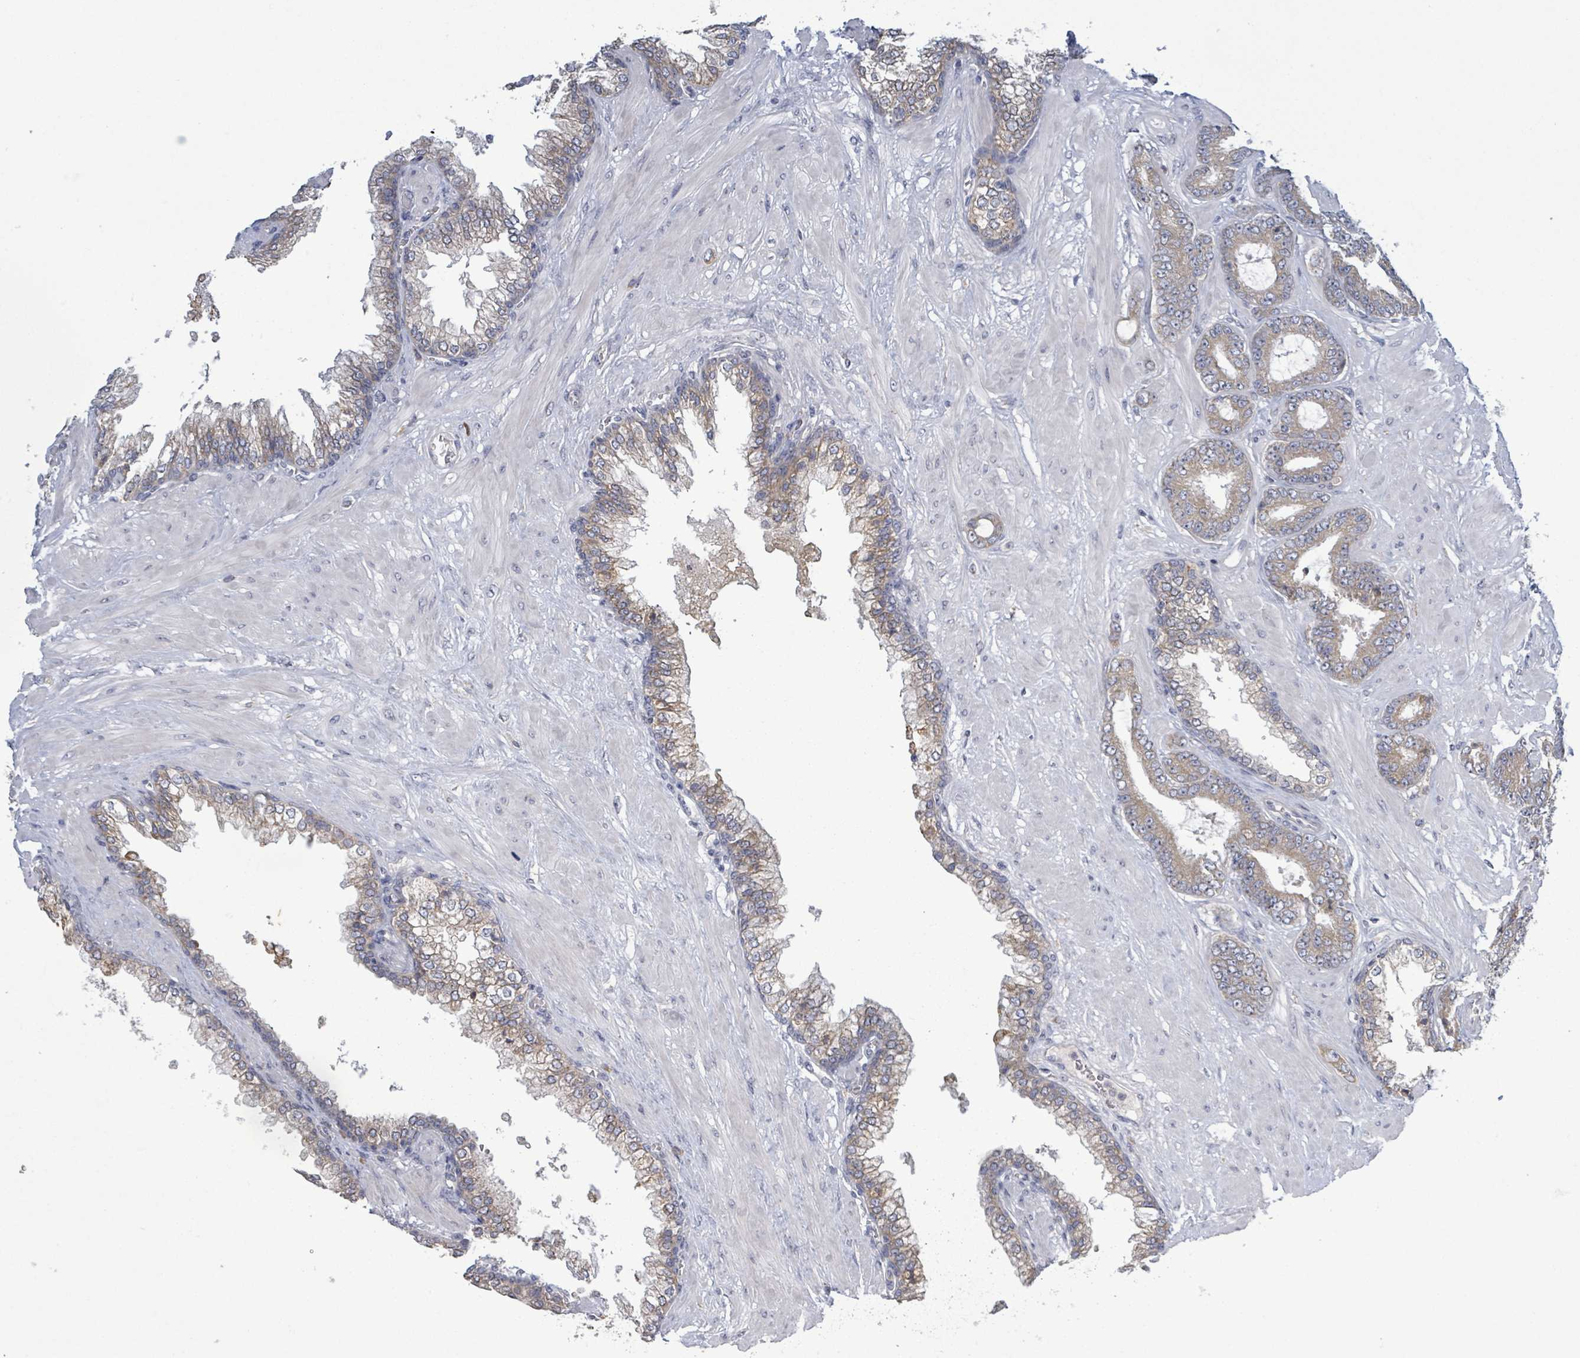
{"staining": {"intensity": "weak", "quantity": "<25%", "location": "cytoplasmic/membranous"}, "tissue": "prostate cancer", "cell_type": "Tumor cells", "image_type": "cancer", "snomed": [{"axis": "morphology", "description": "Adenocarcinoma, Low grade"}, {"axis": "topography", "description": "Prostate"}], "caption": "This micrograph is of prostate cancer stained with immunohistochemistry to label a protein in brown with the nuclei are counter-stained blue. There is no staining in tumor cells.", "gene": "ATP13A1", "patient": {"sex": "male", "age": 57}}